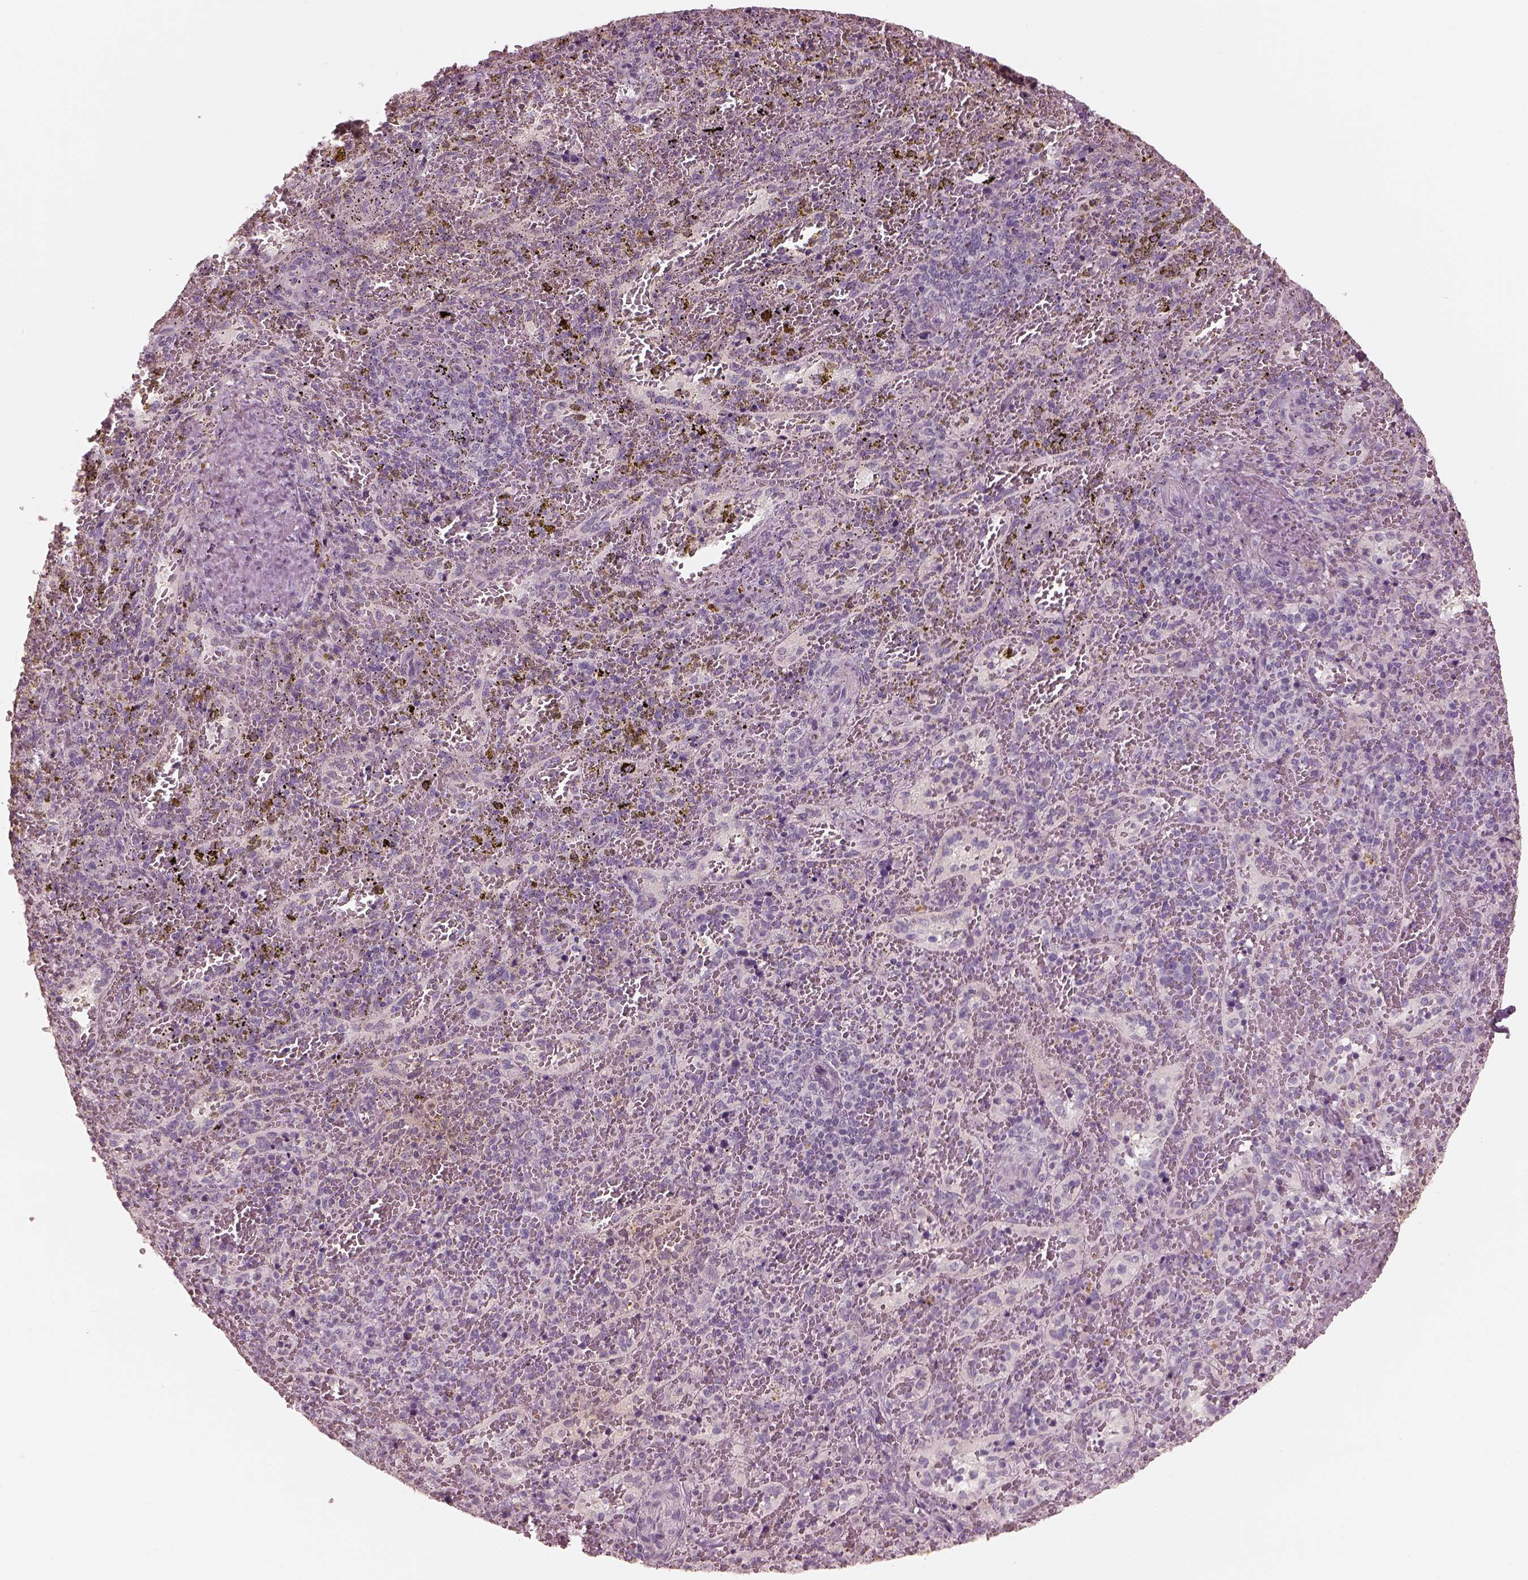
{"staining": {"intensity": "negative", "quantity": "none", "location": "none"}, "tissue": "spleen", "cell_type": "Cells in red pulp", "image_type": "normal", "snomed": [{"axis": "morphology", "description": "Normal tissue, NOS"}, {"axis": "topography", "description": "Spleen"}], "caption": "DAB (3,3'-diaminobenzidine) immunohistochemical staining of benign spleen reveals no significant expression in cells in red pulp. (Immunohistochemistry, brightfield microscopy, high magnification).", "gene": "OPTC", "patient": {"sex": "female", "age": 50}}